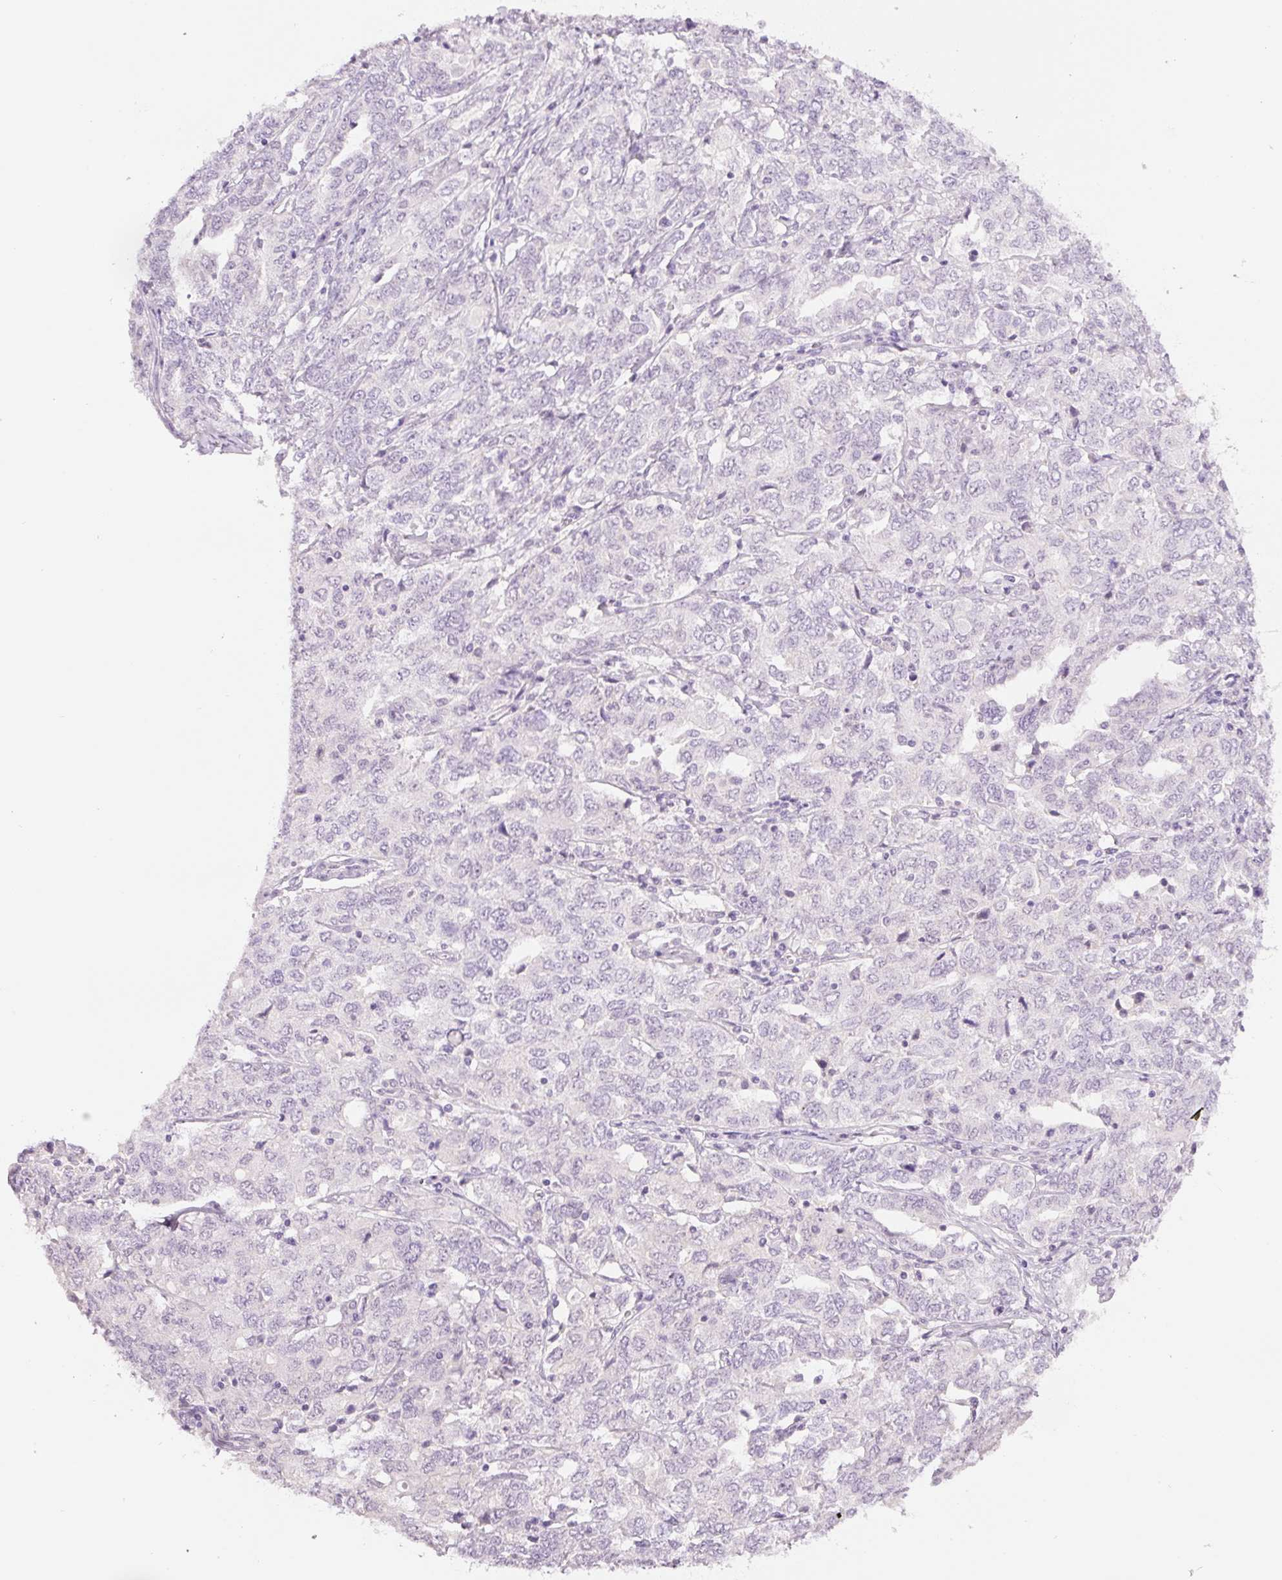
{"staining": {"intensity": "negative", "quantity": "none", "location": "none"}, "tissue": "ovarian cancer", "cell_type": "Tumor cells", "image_type": "cancer", "snomed": [{"axis": "morphology", "description": "Carcinoma, endometroid"}, {"axis": "topography", "description": "Ovary"}], "caption": "High magnification brightfield microscopy of endometroid carcinoma (ovarian) stained with DAB (brown) and counterstained with hematoxylin (blue): tumor cells show no significant expression. Brightfield microscopy of immunohistochemistry stained with DAB (brown) and hematoxylin (blue), captured at high magnification.", "gene": "GCG", "patient": {"sex": "female", "age": 62}}